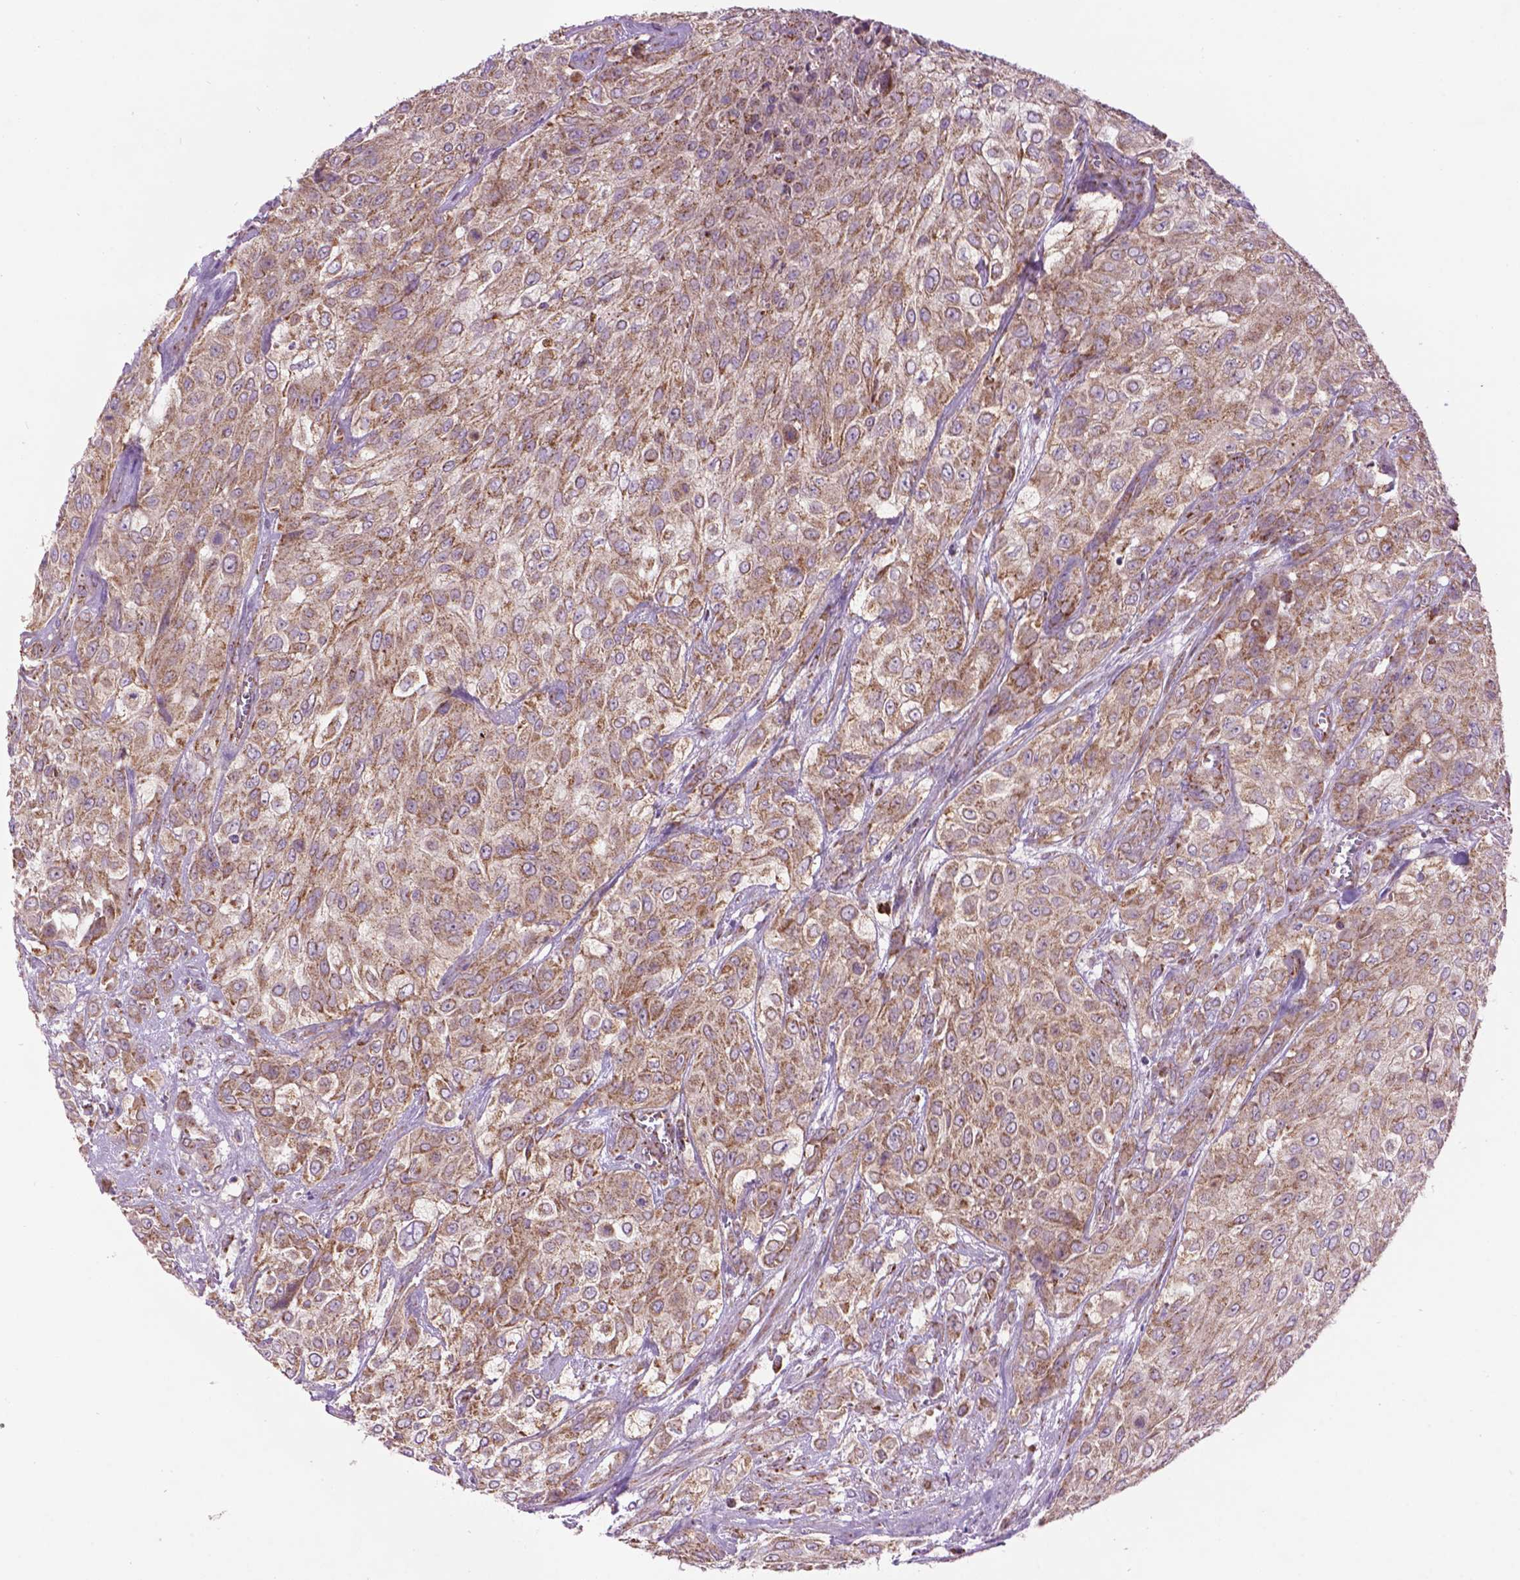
{"staining": {"intensity": "moderate", "quantity": ">75%", "location": "cytoplasmic/membranous"}, "tissue": "urothelial cancer", "cell_type": "Tumor cells", "image_type": "cancer", "snomed": [{"axis": "morphology", "description": "Urothelial carcinoma, High grade"}, {"axis": "topography", "description": "Urinary bladder"}], "caption": "Protein staining demonstrates moderate cytoplasmic/membranous expression in approximately >75% of tumor cells in urothelial cancer.", "gene": "PYCR3", "patient": {"sex": "male", "age": 57}}